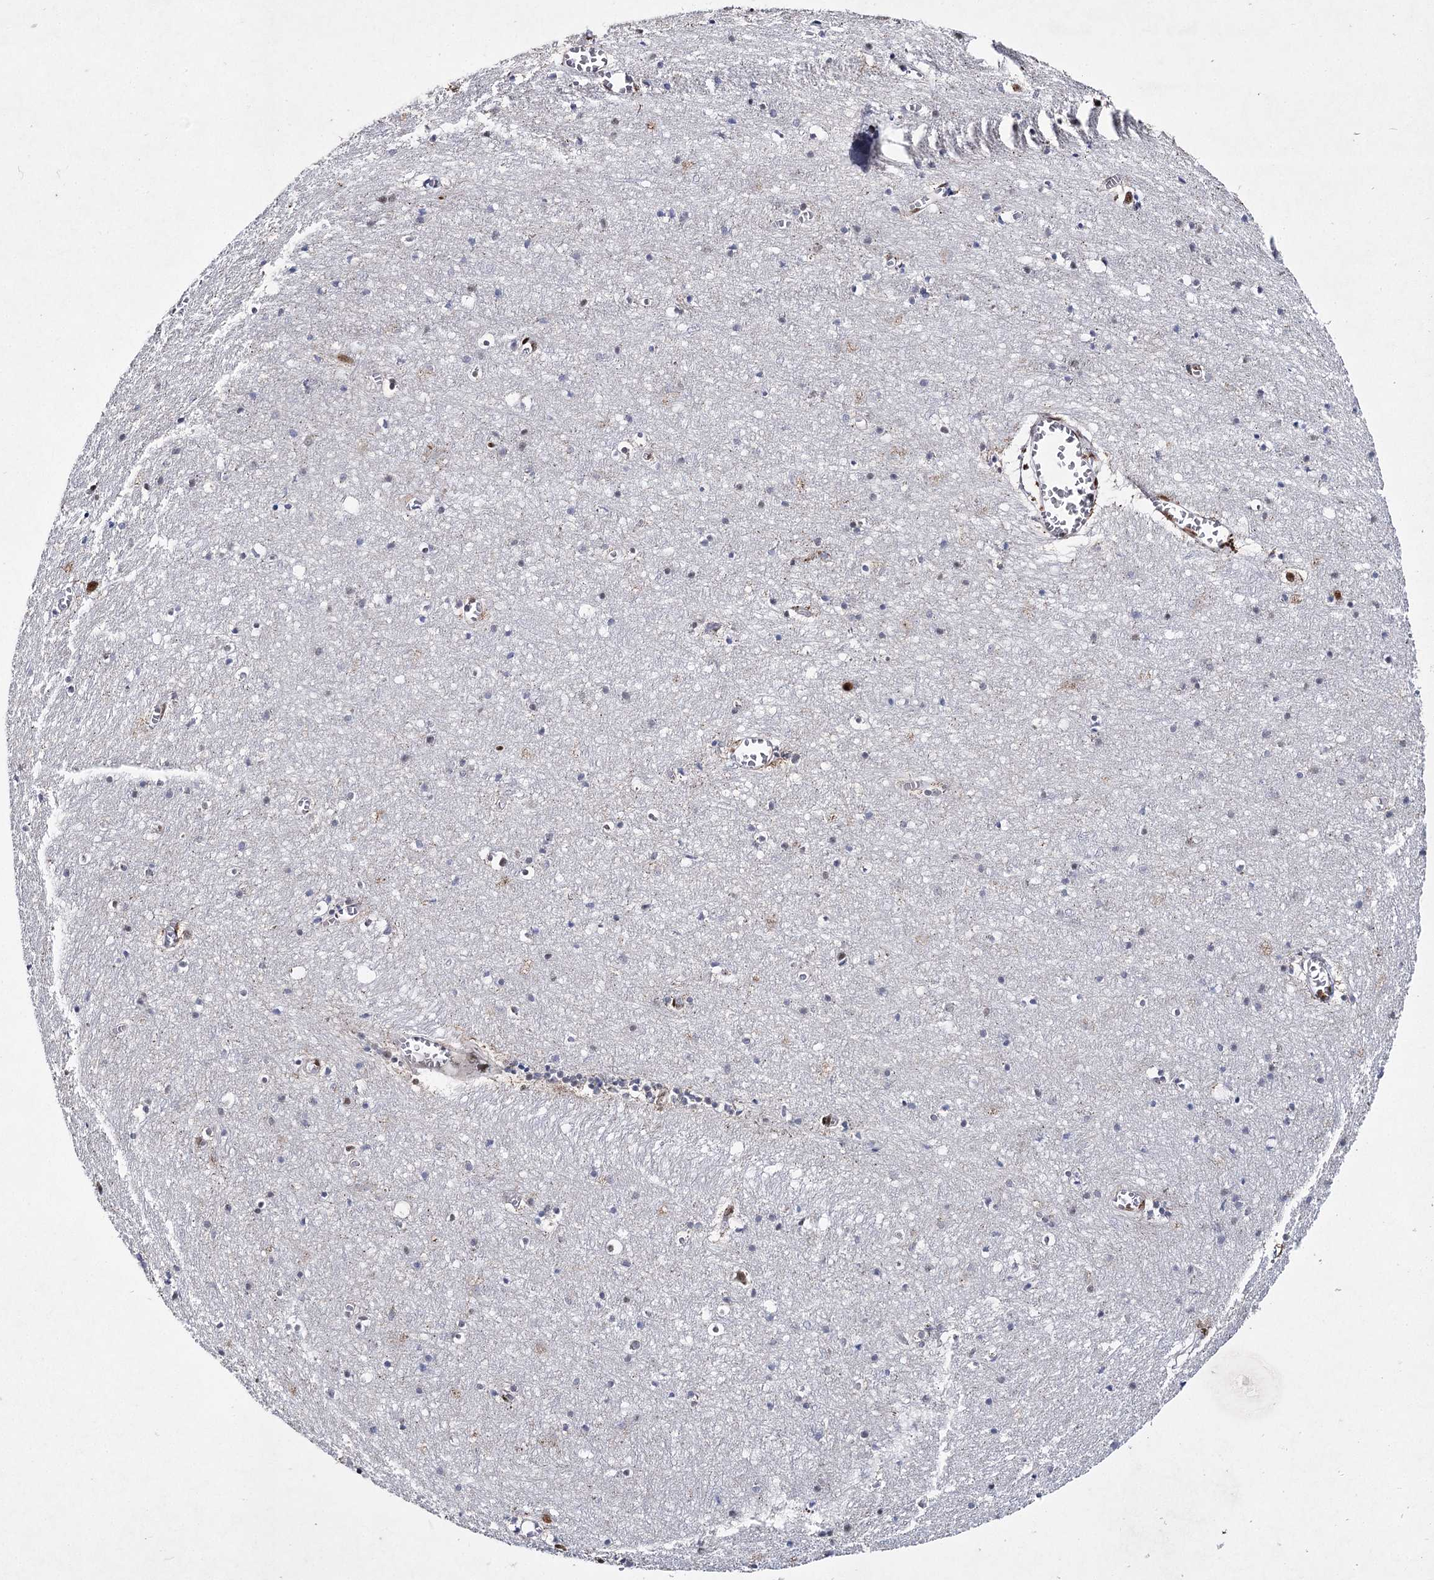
{"staining": {"intensity": "moderate", "quantity": ">75%", "location": "nuclear"}, "tissue": "cerebral cortex", "cell_type": "Endothelial cells", "image_type": "normal", "snomed": [{"axis": "morphology", "description": "Normal tissue, NOS"}, {"axis": "topography", "description": "Cerebral cortex"}], "caption": "A photomicrograph showing moderate nuclear staining in approximately >75% of endothelial cells in benign cerebral cortex, as visualized by brown immunohistochemical staining.", "gene": "SCAF8", "patient": {"sex": "female", "age": 64}}